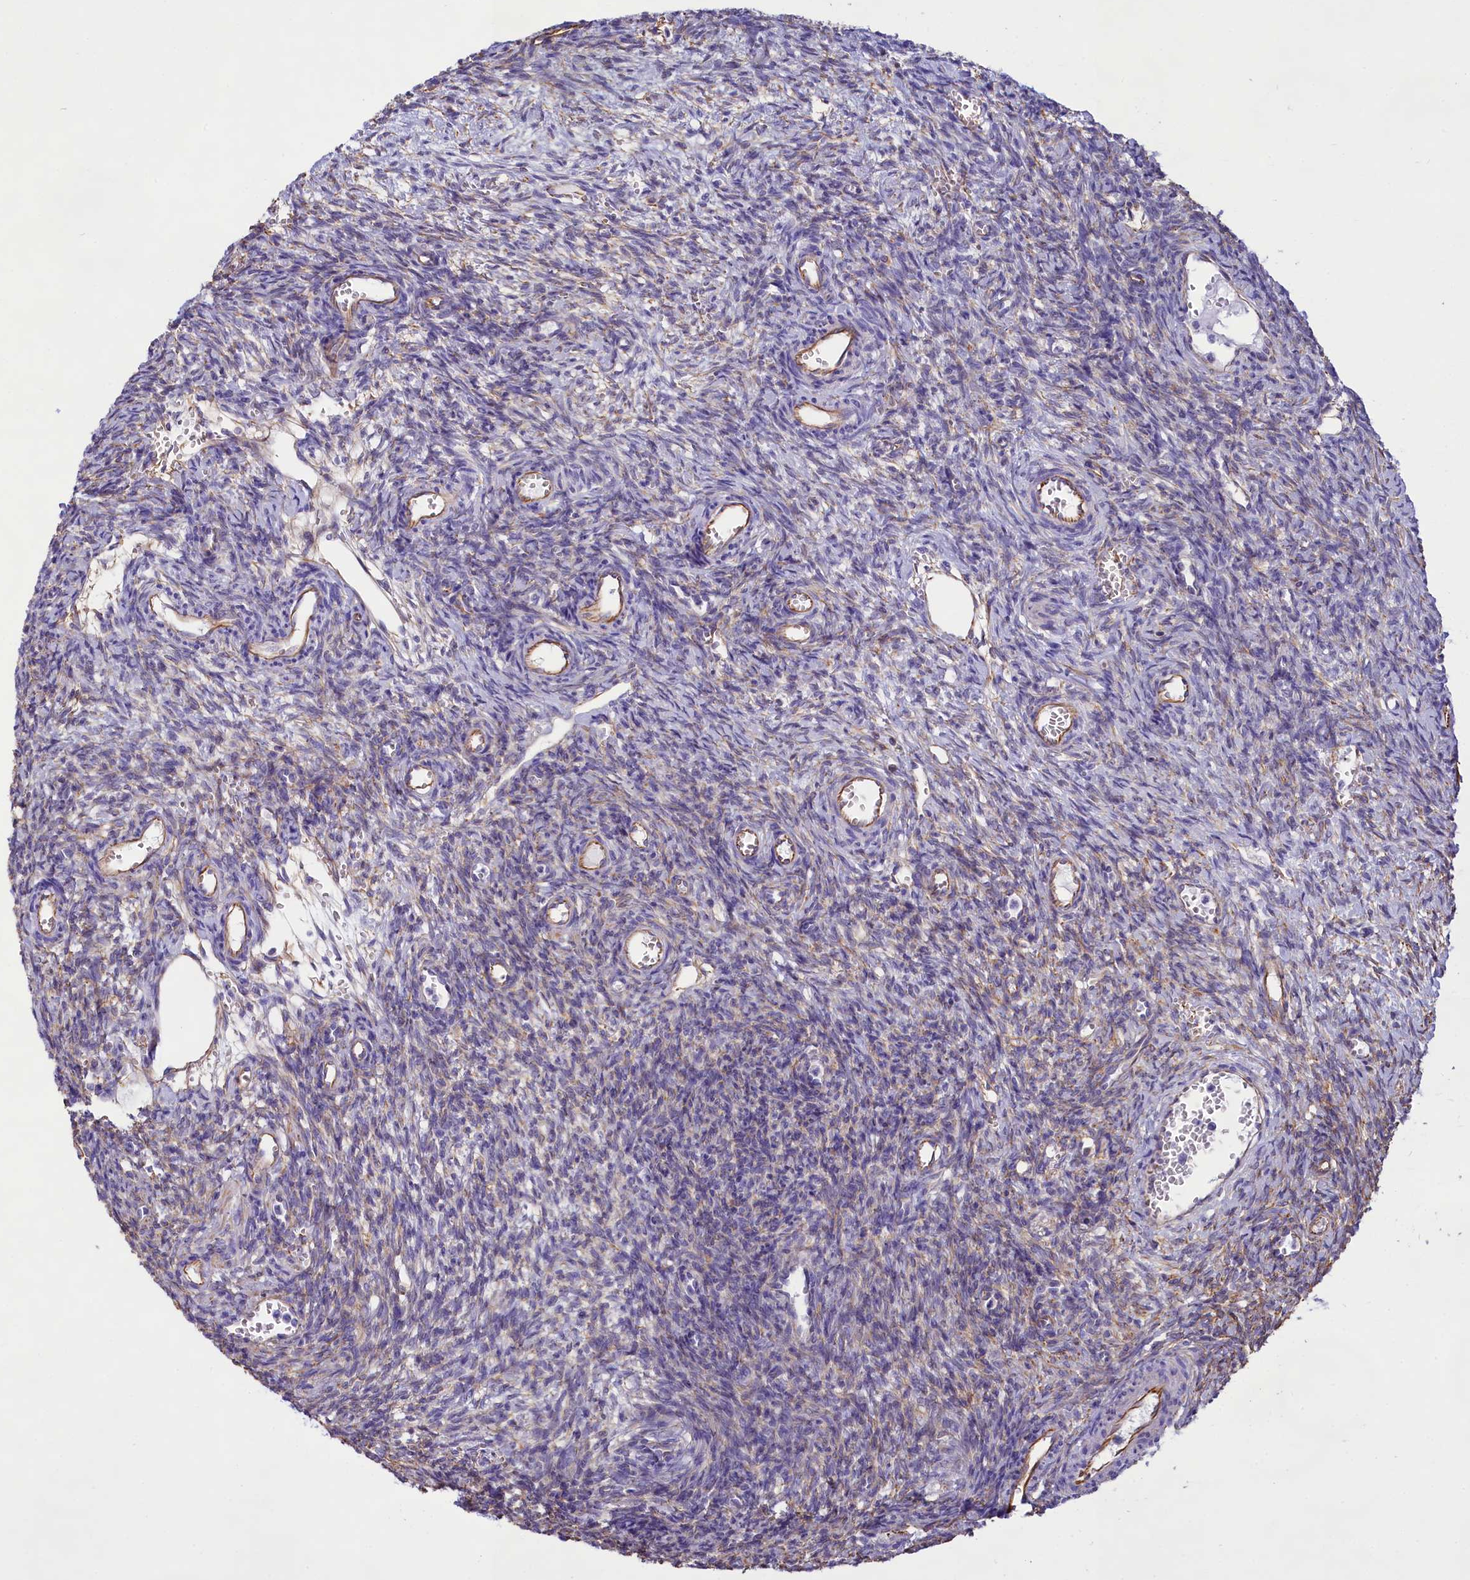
{"staining": {"intensity": "weak", "quantity": "25%-75%", "location": "cytoplasmic/membranous"}, "tissue": "ovary", "cell_type": "Ovarian stroma cells", "image_type": "normal", "snomed": [{"axis": "morphology", "description": "Normal tissue, NOS"}, {"axis": "topography", "description": "Ovary"}], "caption": "Immunohistochemical staining of normal human ovary shows 25%-75% levels of weak cytoplasmic/membranous protein positivity in approximately 25%-75% of ovarian stroma cells. (DAB (3,3'-diaminobenzidine) = brown stain, brightfield microscopy at high magnification).", "gene": "CD99", "patient": {"sex": "female", "age": 39}}